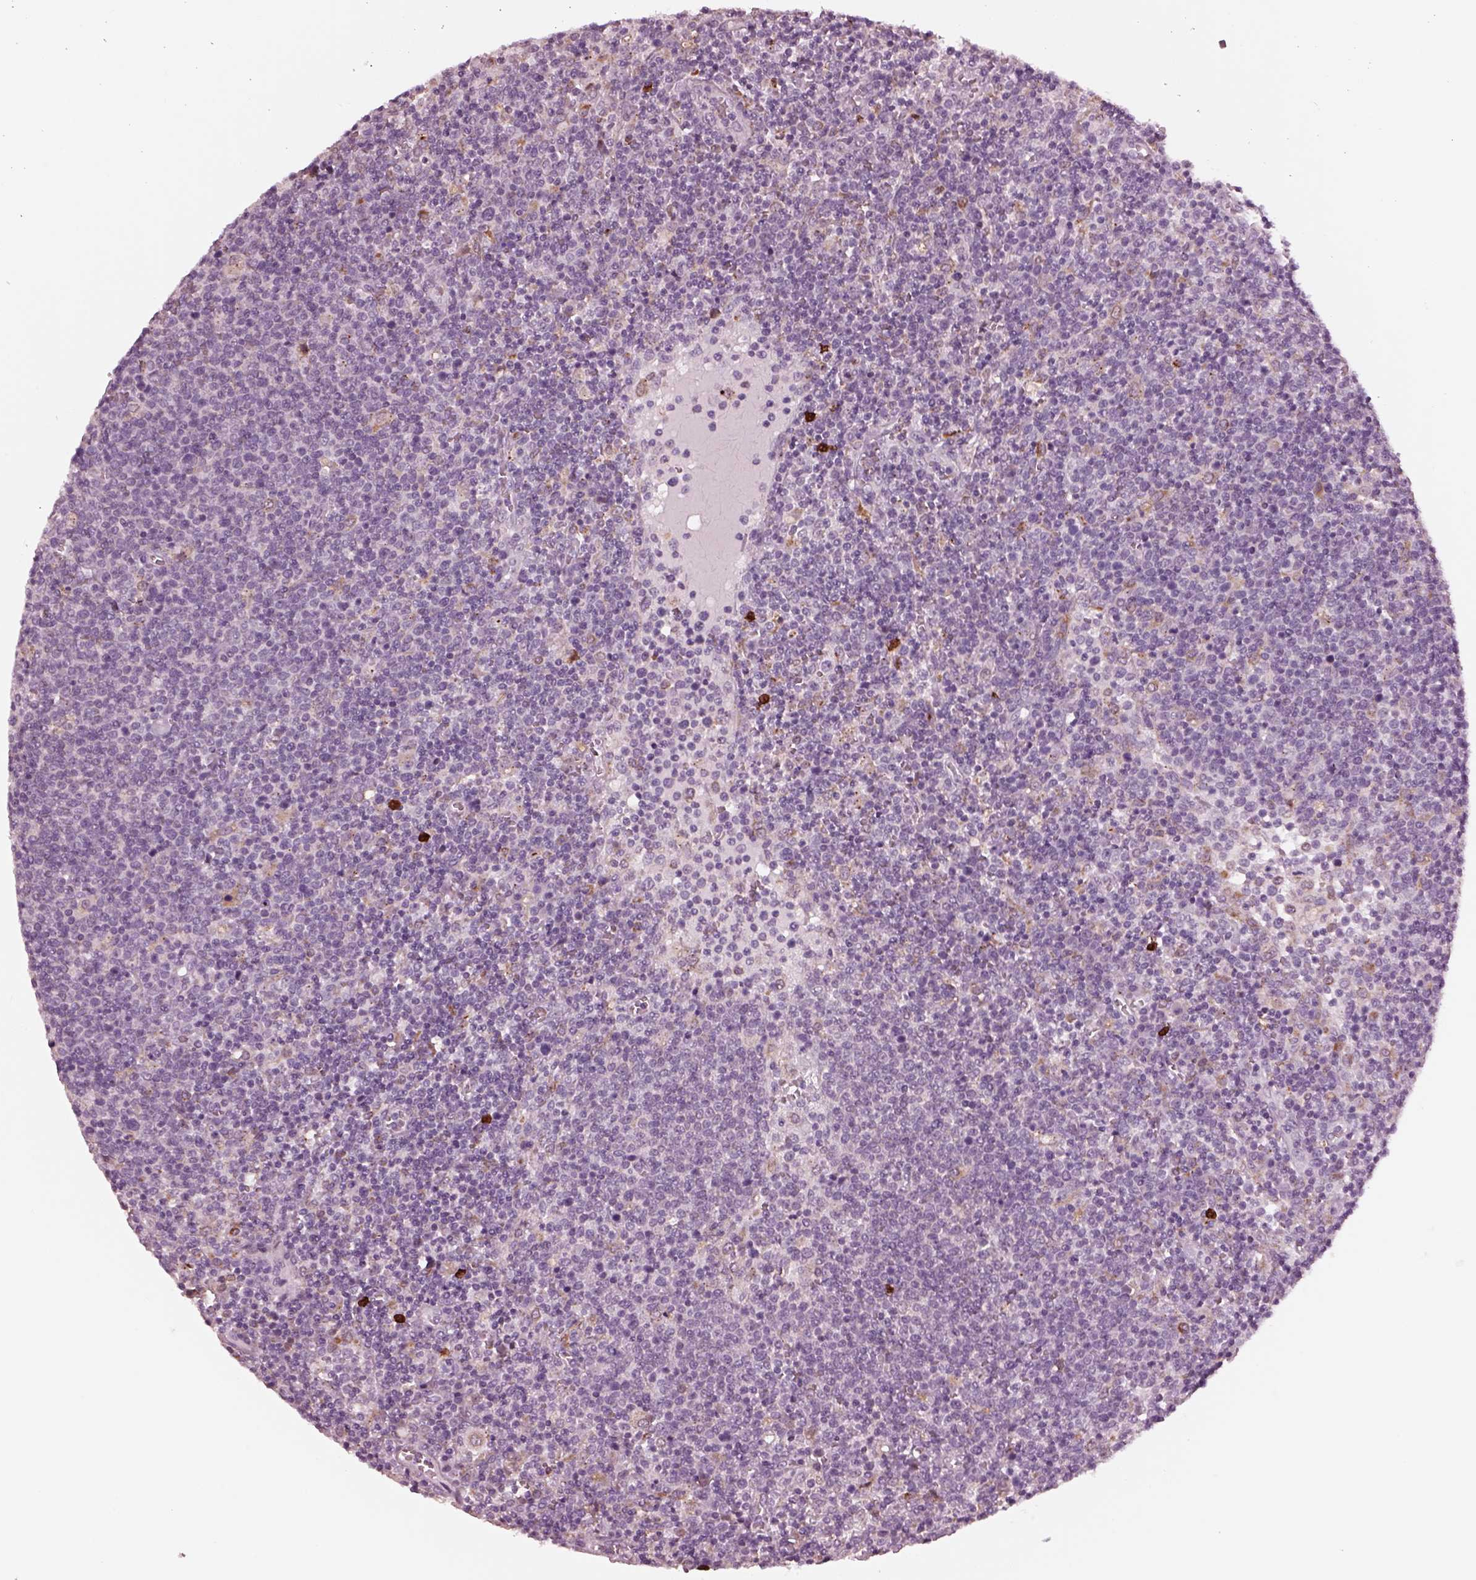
{"staining": {"intensity": "moderate", "quantity": "<25%", "location": "cytoplasmic/membranous"}, "tissue": "lymphoma", "cell_type": "Tumor cells", "image_type": "cancer", "snomed": [{"axis": "morphology", "description": "Malignant lymphoma, non-Hodgkin's type, High grade"}, {"axis": "topography", "description": "Lymph node"}], "caption": "Immunohistochemical staining of malignant lymphoma, non-Hodgkin's type (high-grade) exhibits moderate cytoplasmic/membranous protein expression in about <25% of tumor cells. (DAB = brown stain, brightfield microscopy at high magnification).", "gene": "SLAMF8", "patient": {"sex": "male", "age": 61}}